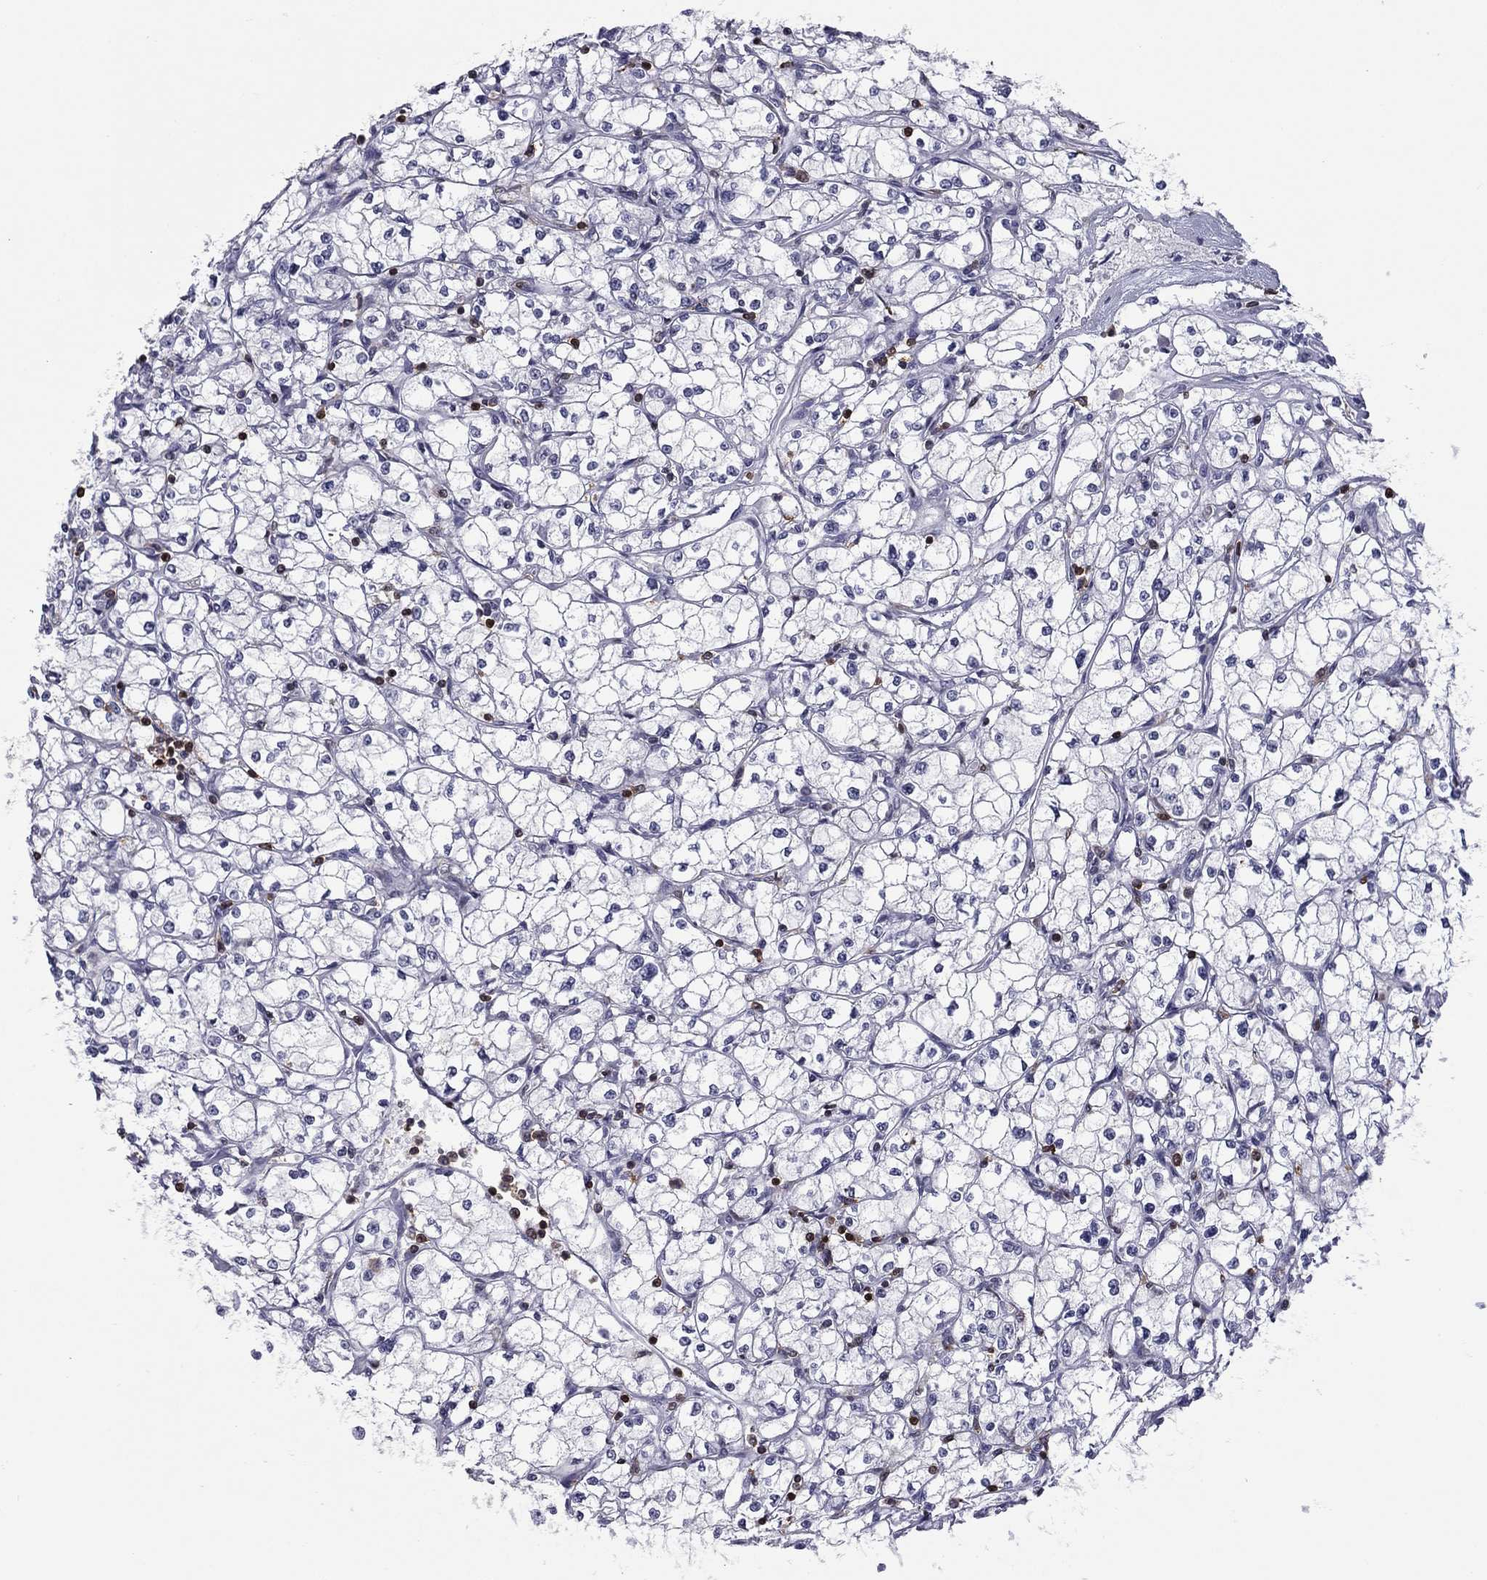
{"staining": {"intensity": "negative", "quantity": "none", "location": "none"}, "tissue": "renal cancer", "cell_type": "Tumor cells", "image_type": "cancer", "snomed": [{"axis": "morphology", "description": "Adenocarcinoma, NOS"}, {"axis": "topography", "description": "Kidney"}], "caption": "High power microscopy image of an immunohistochemistry histopathology image of adenocarcinoma (renal), revealing no significant staining in tumor cells.", "gene": "ARHGAP27", "patient": {"sex": "male", "age": 67}}